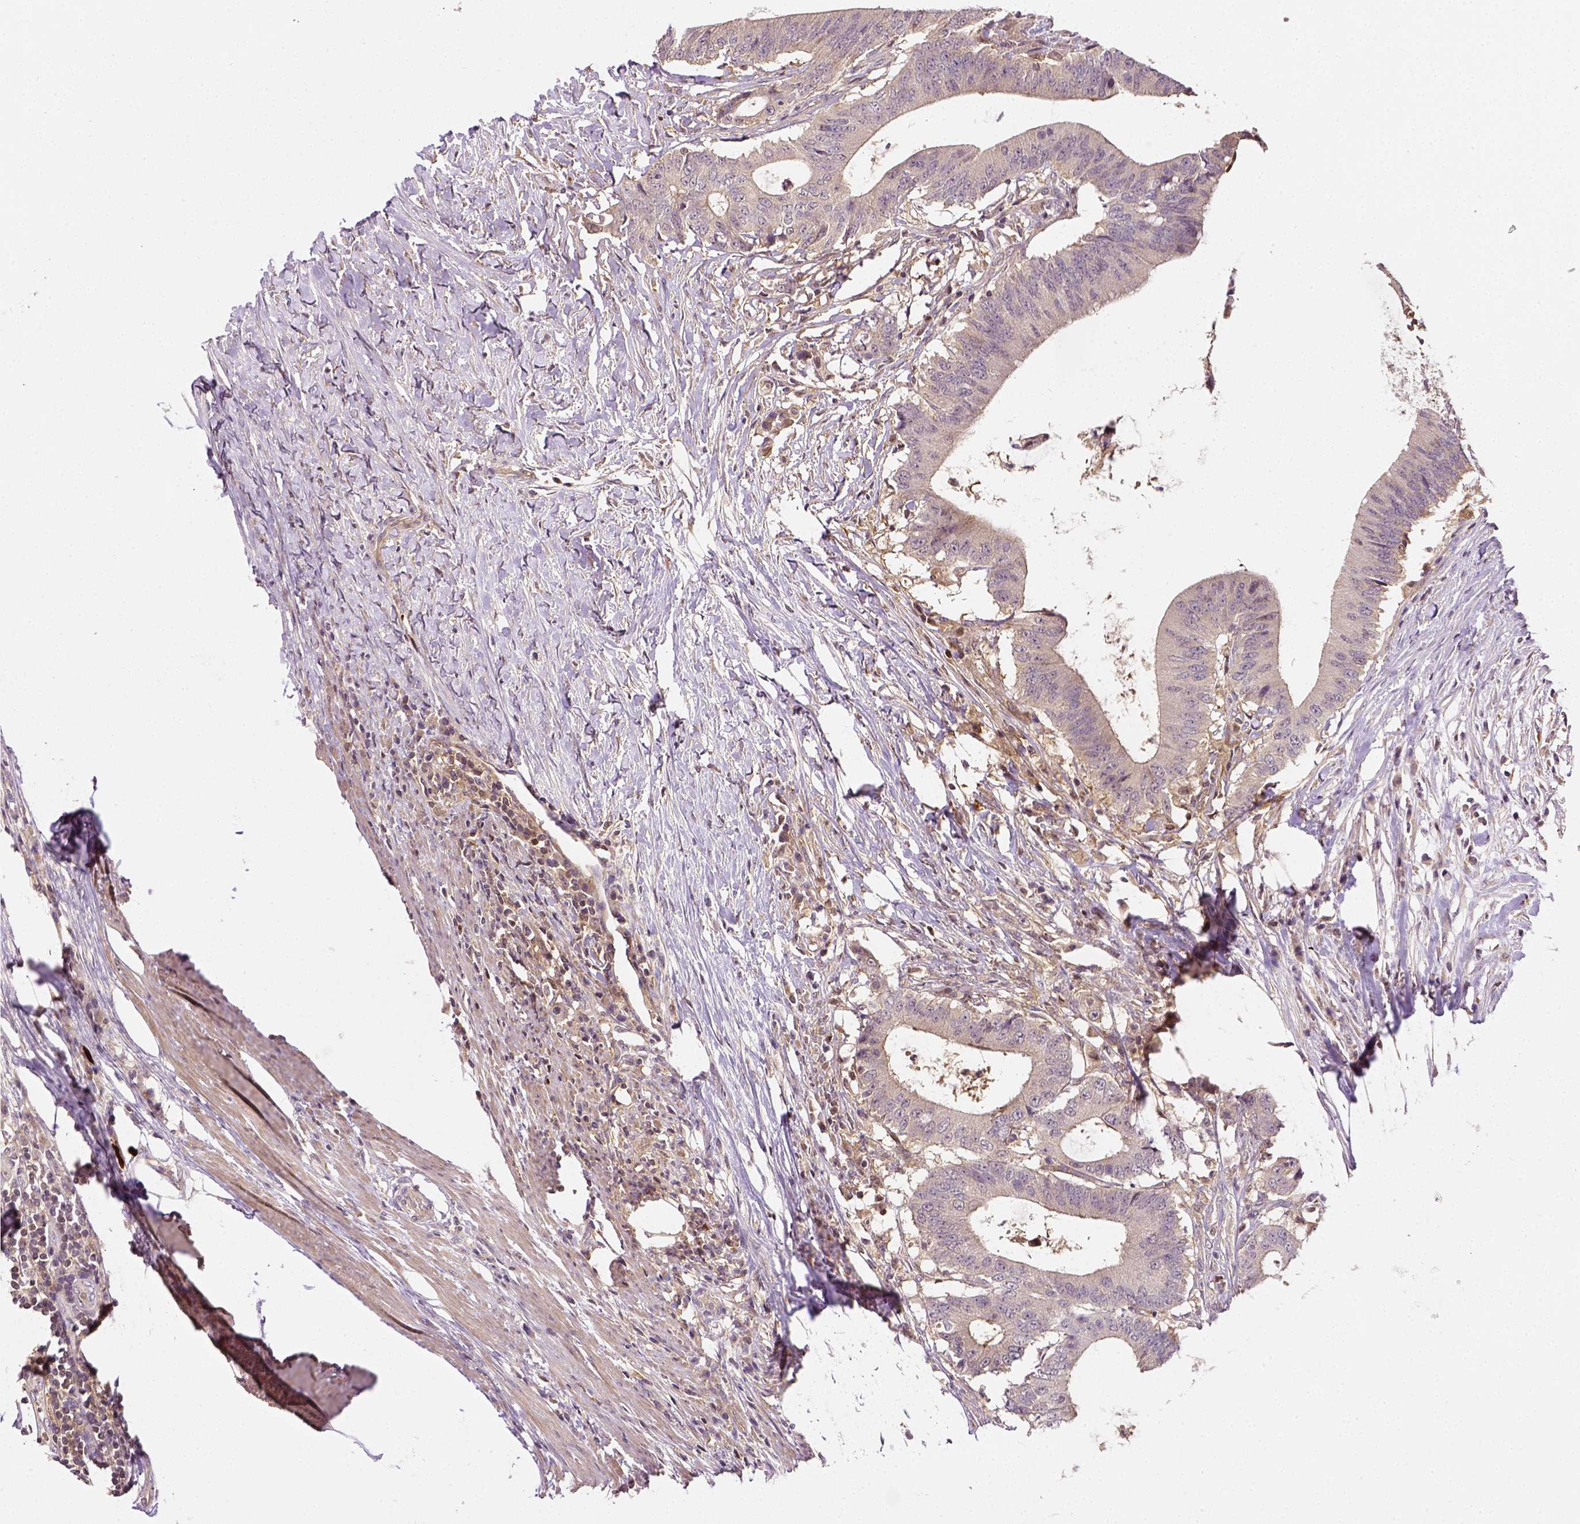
{"staining": {"intensity": "negative", "quantity": "none", "location": "none"}, "tissue": "colorectal cancer", "cell_type": "Tumor cells", "image_type": "cancer", "snomed": [{"axis": "morphology", "description": "Adenocarcinoma, NOS"}, {"axis": "topography", "description": "Colon"}], "caption": "Immunohistochemistry (IHC) image of neoplastic tissue: colorectal cancer stained with DAB (3,3'-diaminobenzidine) exhibits no significant protein staining in tumor cells.", "gene": "MATK", "patient": {"sex": "female", "age": 43}}